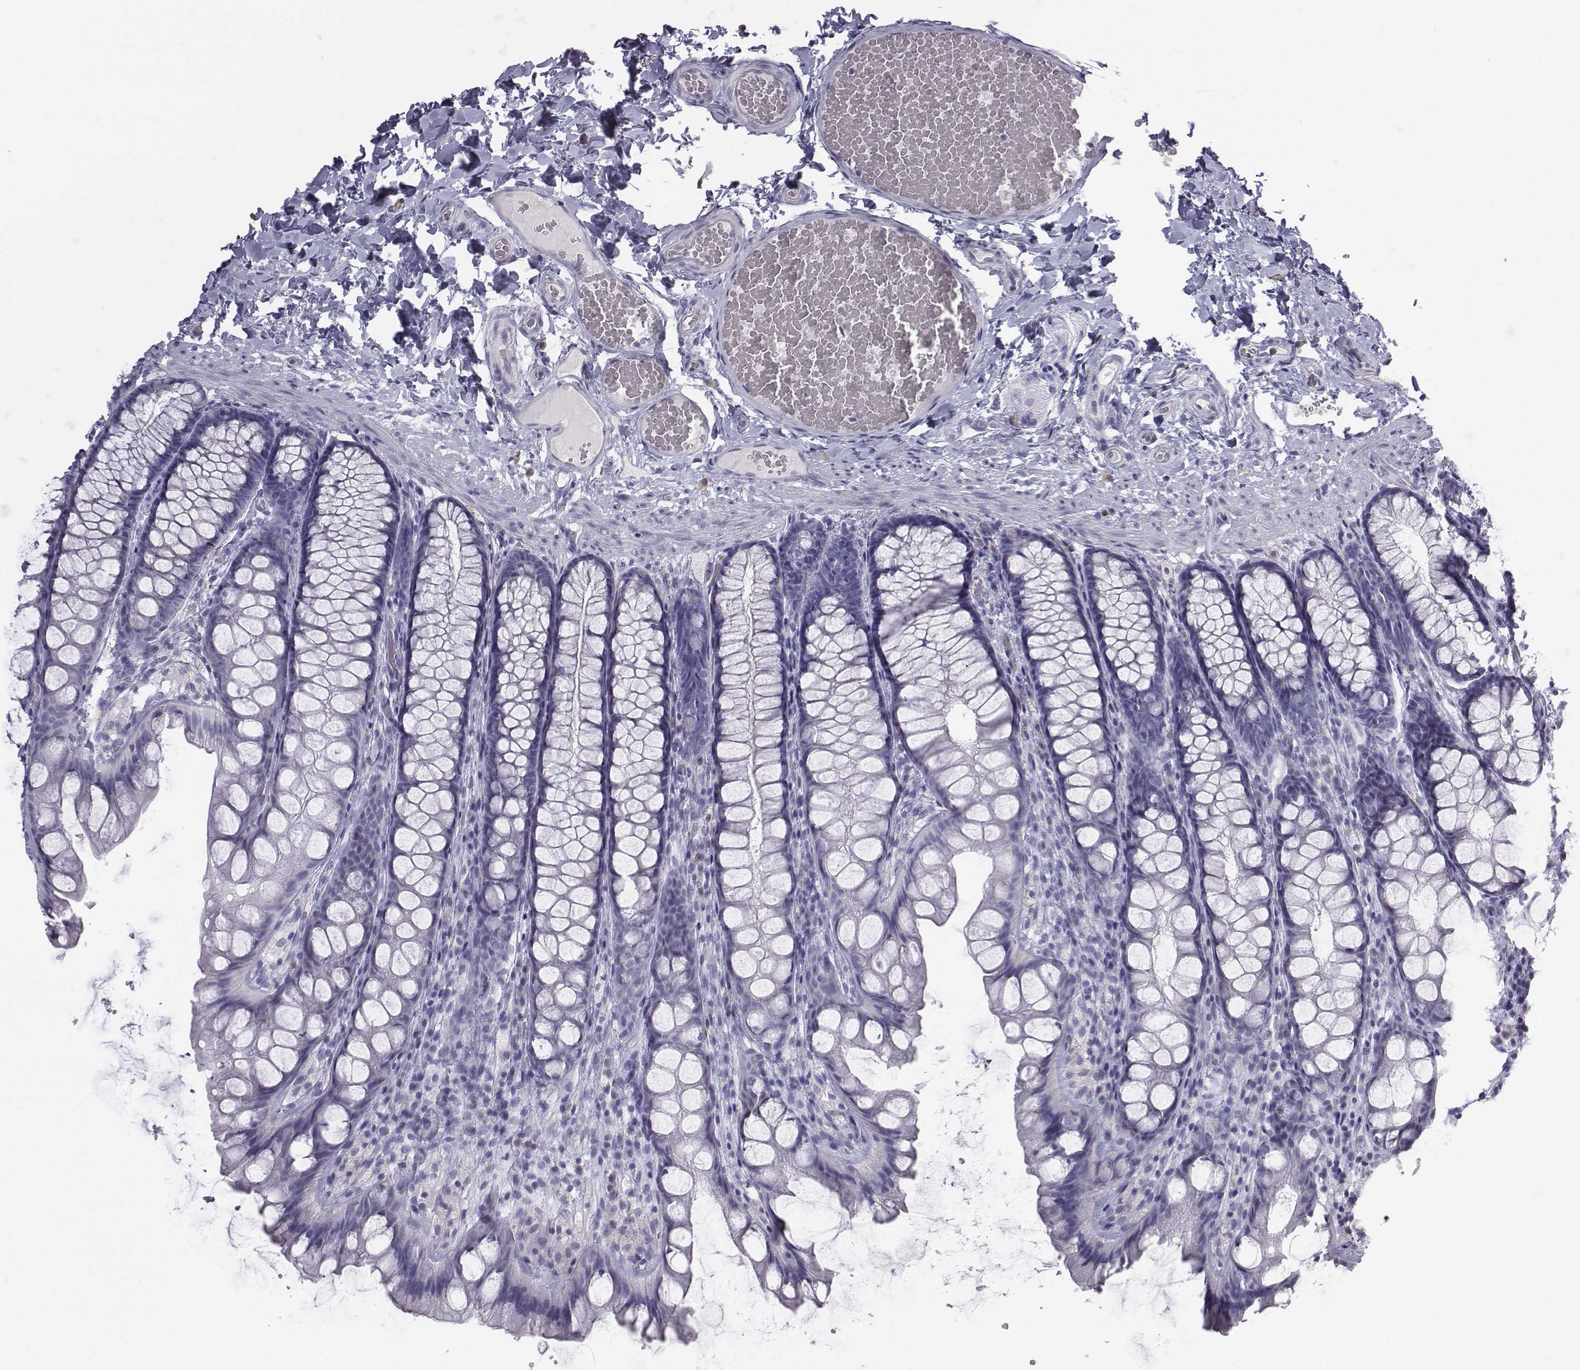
{"staining": {"intensity": "negative", "quantity": "none", "location": "none"}, "tissue": "colon", "cell_type": "Endothelial cells", "image_type": "normal", "snomed": [{"axis": "morphology", "description": "Normal tissue, NOS"}, {"axis": "topography", "description": "Colon"}], "caption": "Human colon stained for a protein using IHC displays no expression in endothelial cells.", "gene": "C6orf58", "patient": {"sex": "male", "age": 47}}